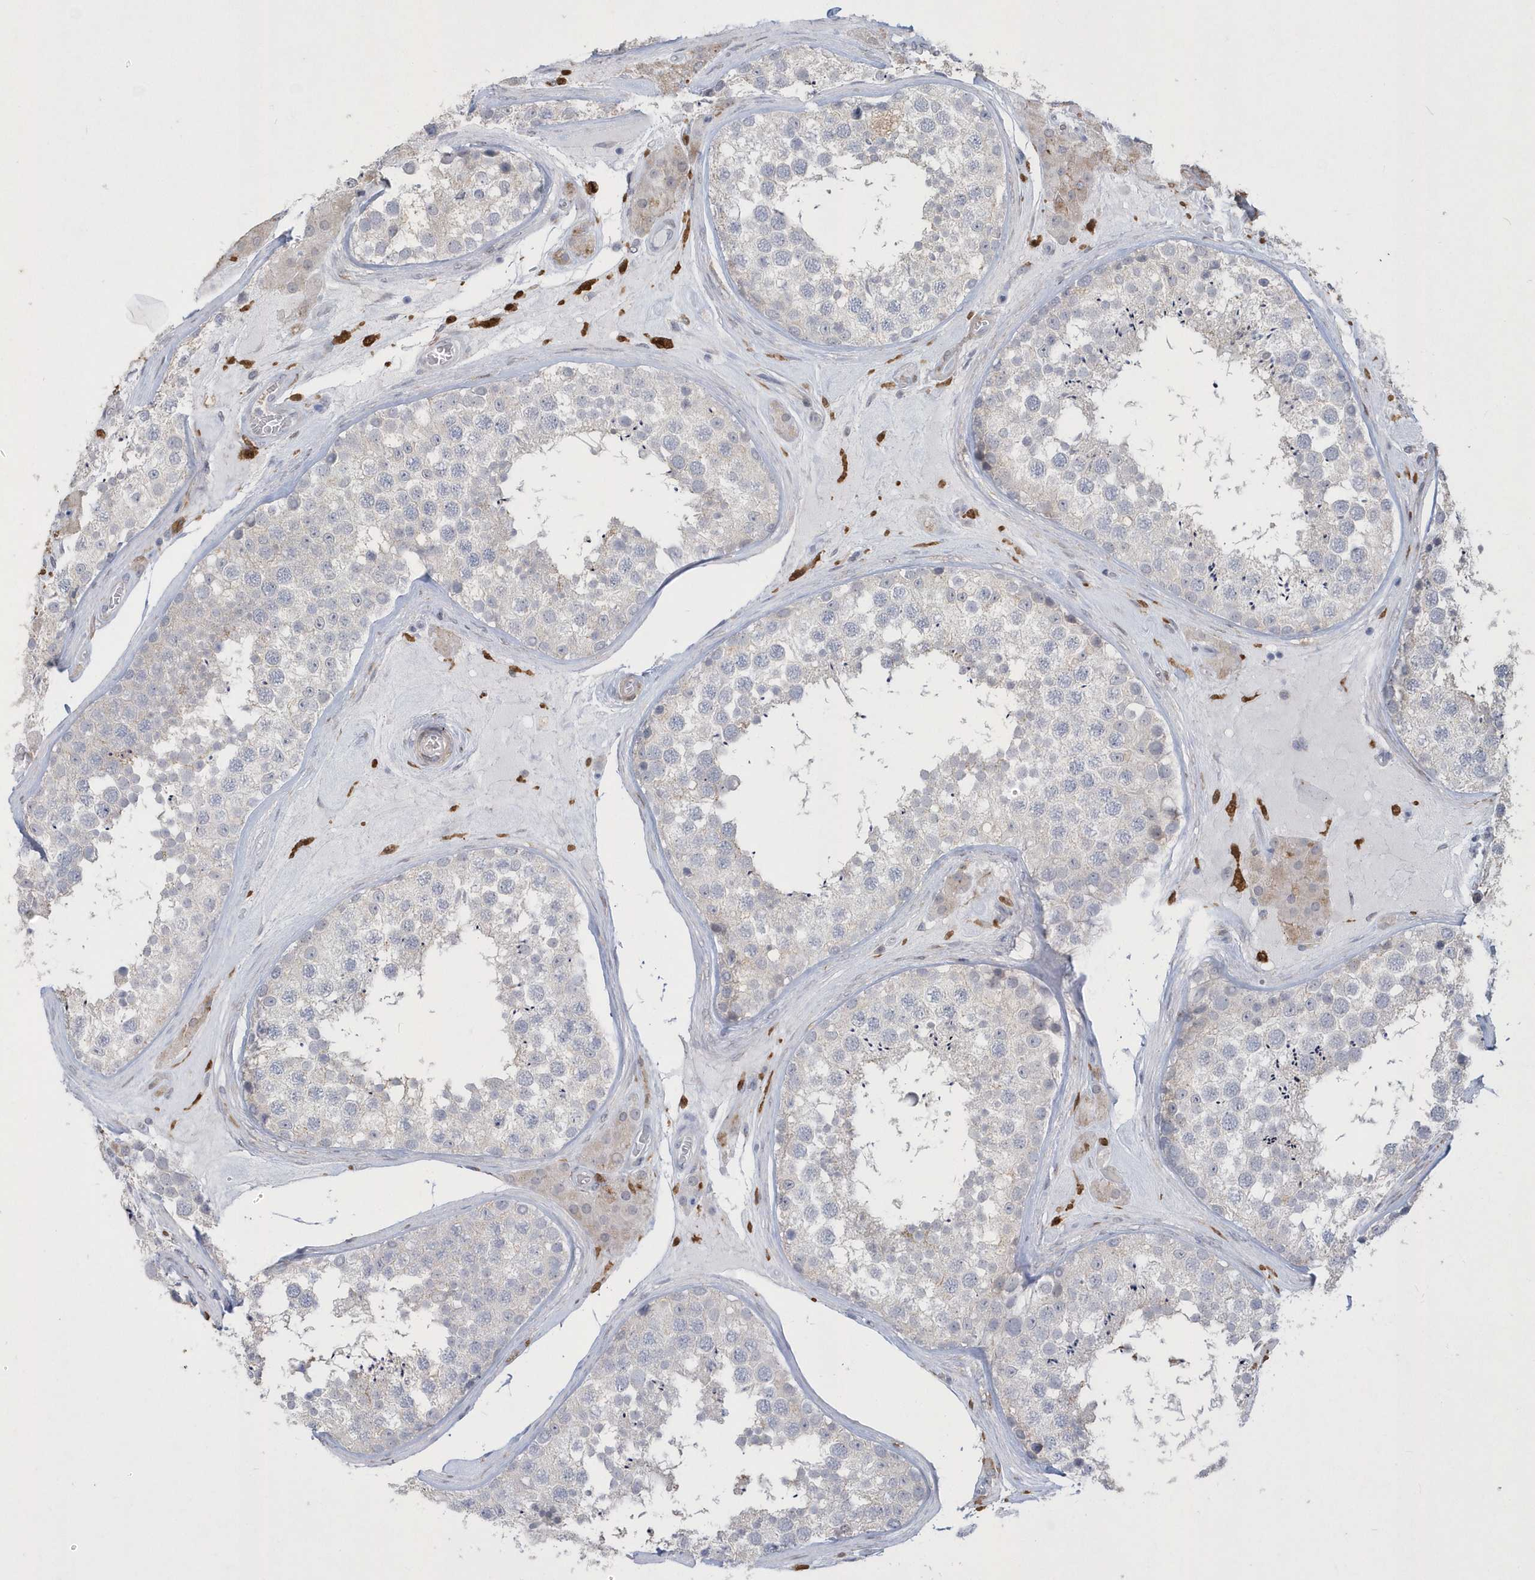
{"staining": {"intensity": "negative", "quantity": "none", "location": "none"}, "tissue": "testis", "cell_type": "Cells in seminiferous ducts", "image_type": "normal", "snomed": [{"axis": "morphology", "description": "Normal tissue, NOS"}, {"axis": "topography", "description": "Testis"}], "caption": "A high-resolution histopathology image shows immunohistochemistry (IHC) staining of benign testis, which displays no significant positivity in cells in seminiferous ducts. The staining is performed using DAB brown chromogen with nuclei counter-stained in using hematoxylin.", "gene": "TSPEAR", "patient": {"sex": "male", "age": 46}}